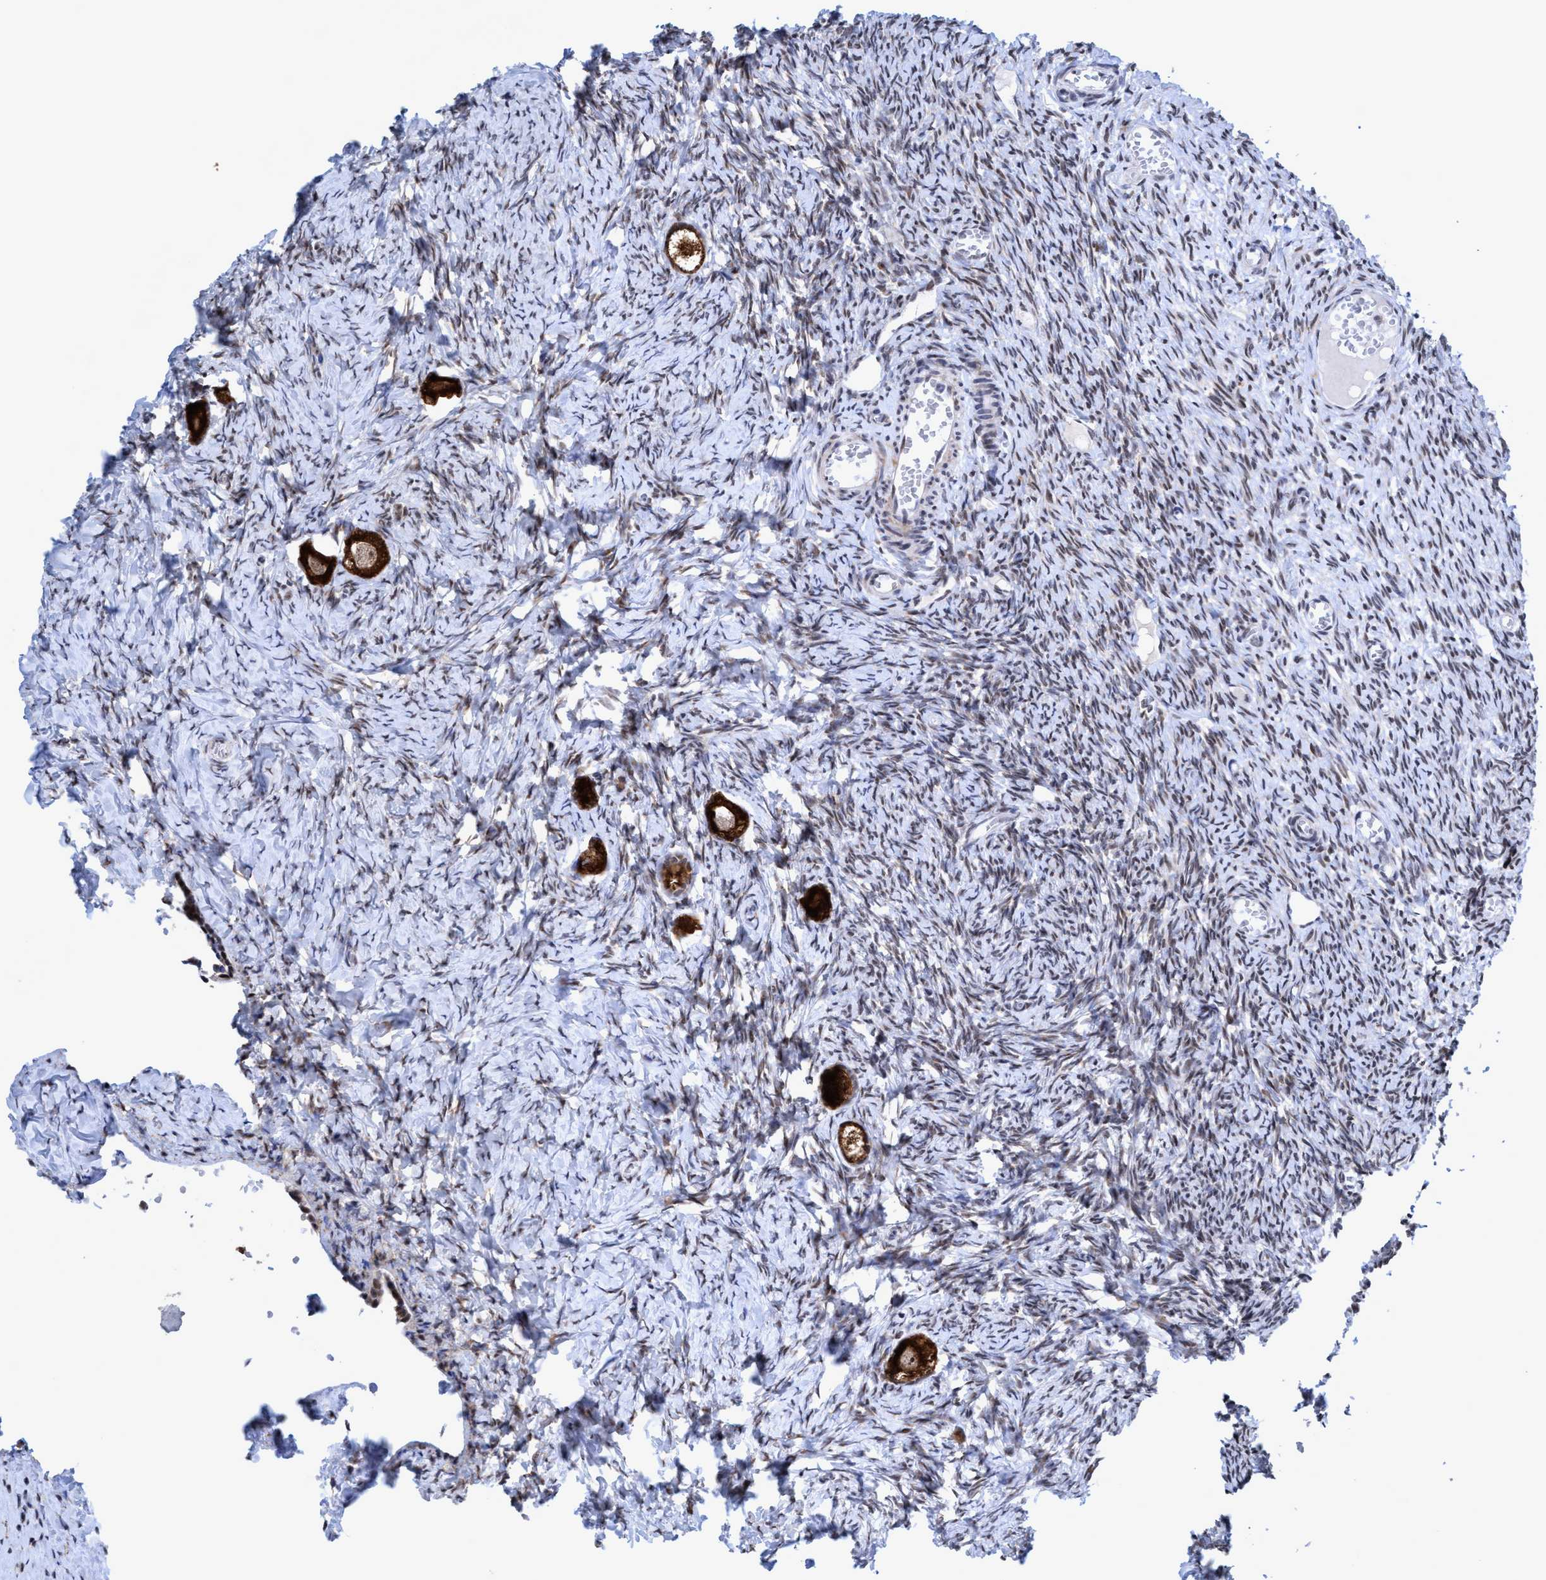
{"staining": {"intensity": "strong", "quantity": ">75%", "location": "cytoplasmic/membranous,nuclear"}, "tissue": "ovary", "cell_type": "Follicle cells", "image_type": "normal", "snomed": [{"axis": "morphology", "description": "Normal tissue, NOS"}, {"axis": "topography", "description": "Ovary"}], "caption": "Immunohistochemistry (IHC) of benign ovary reveals high levels of strong cytoplasmic/membranous,nuclear positivity in about >75% of follicle cells.", "gene": "GLT6D1", "patient": {"sex": "female", "age": 27}}